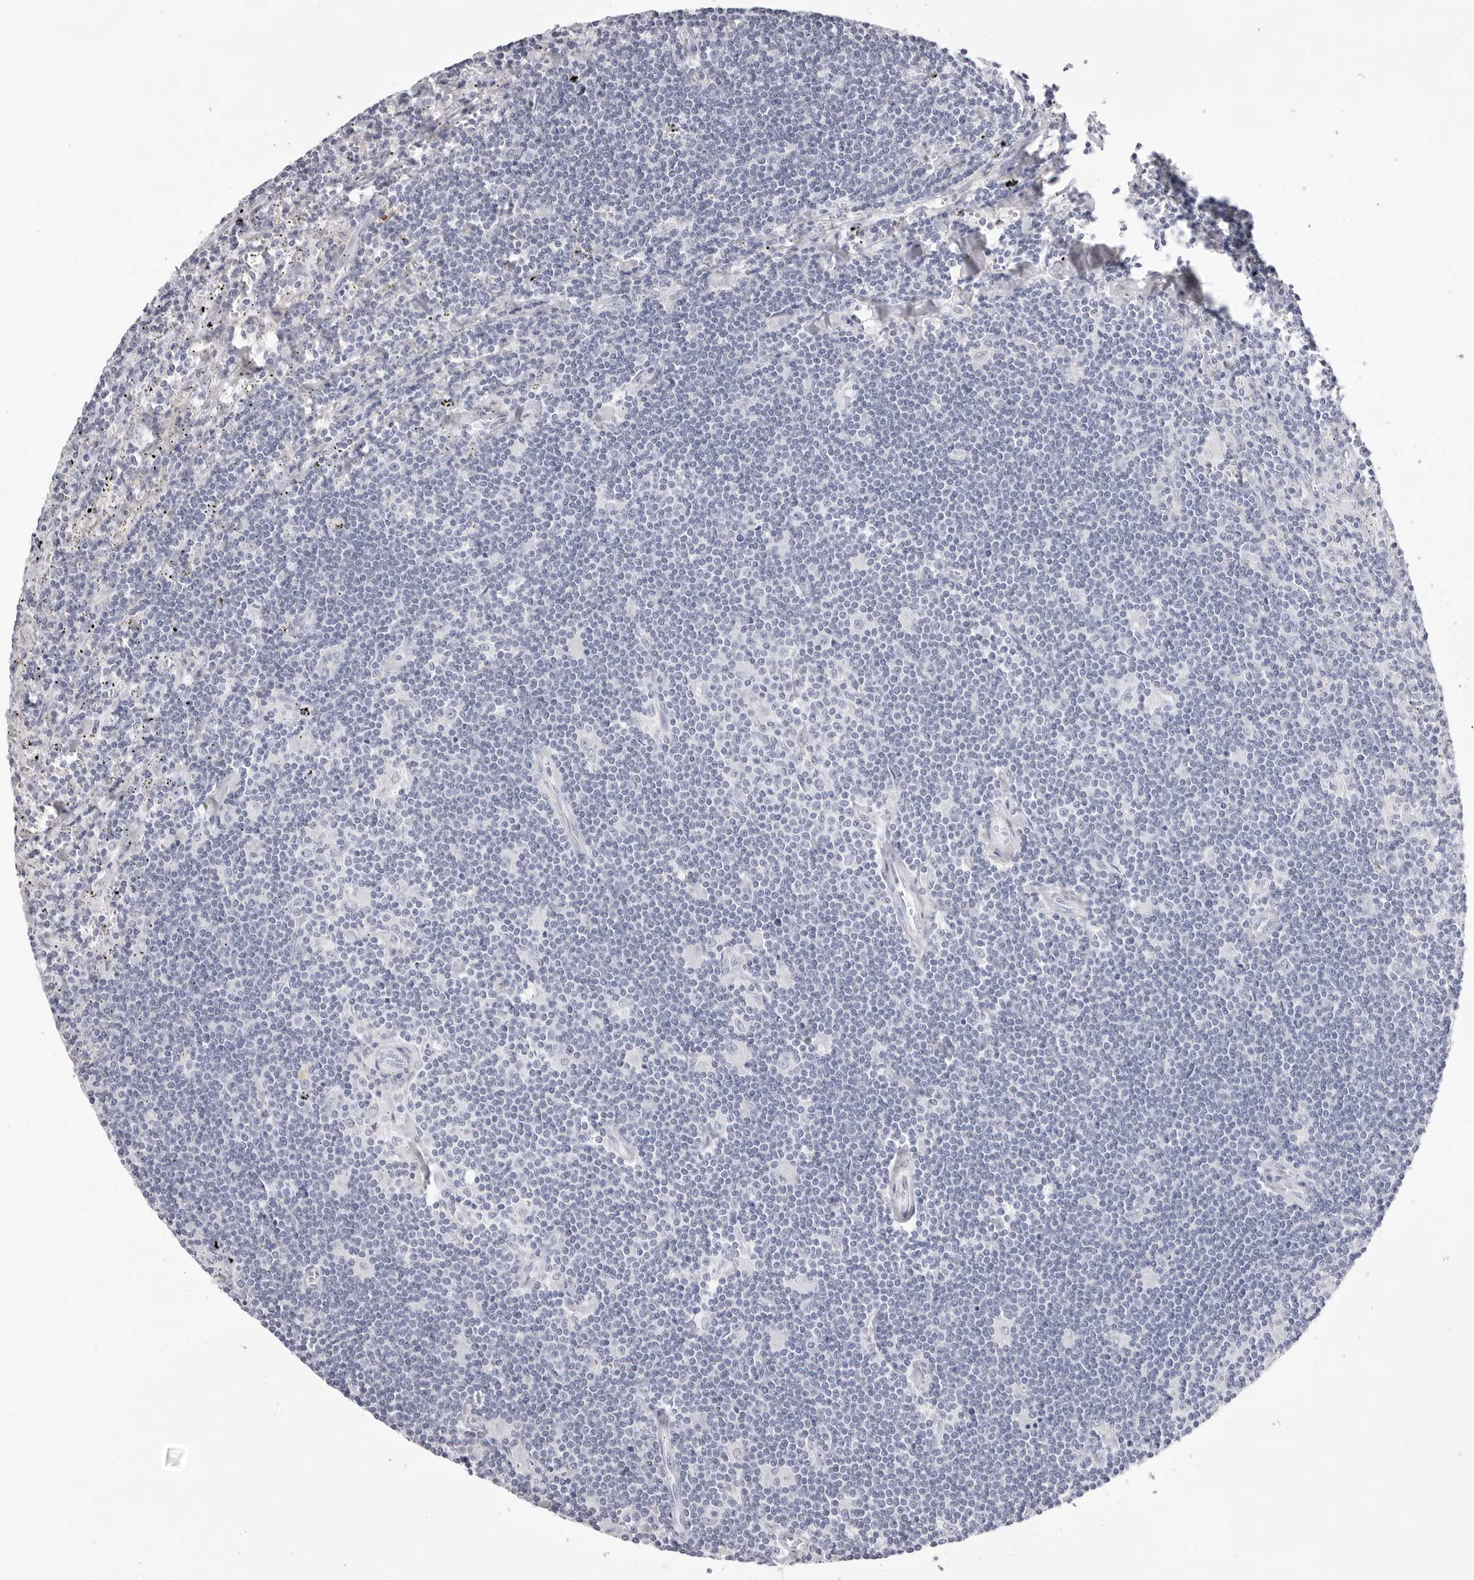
{"staining": {"intensity": "negative", "quantity": "none", "location": "none"}, "tissue": "lymphoma", "cell_type": "Tumor cells", "image_type": "cancer", "snomed": [{"axis": "morphology", "description": "Malignant lymphoma, non-Hodgkin's type, Low grade"}, {"axis": "topography", "description": "Spleen"}], "caption": "The micrograph demonstrates no significant positivity in tumor cells of low-grade malignant lymphoma, non-Hodgkin's type.", "gene": "TMOD4", "patient": {"sex": "male", "age": 76}}